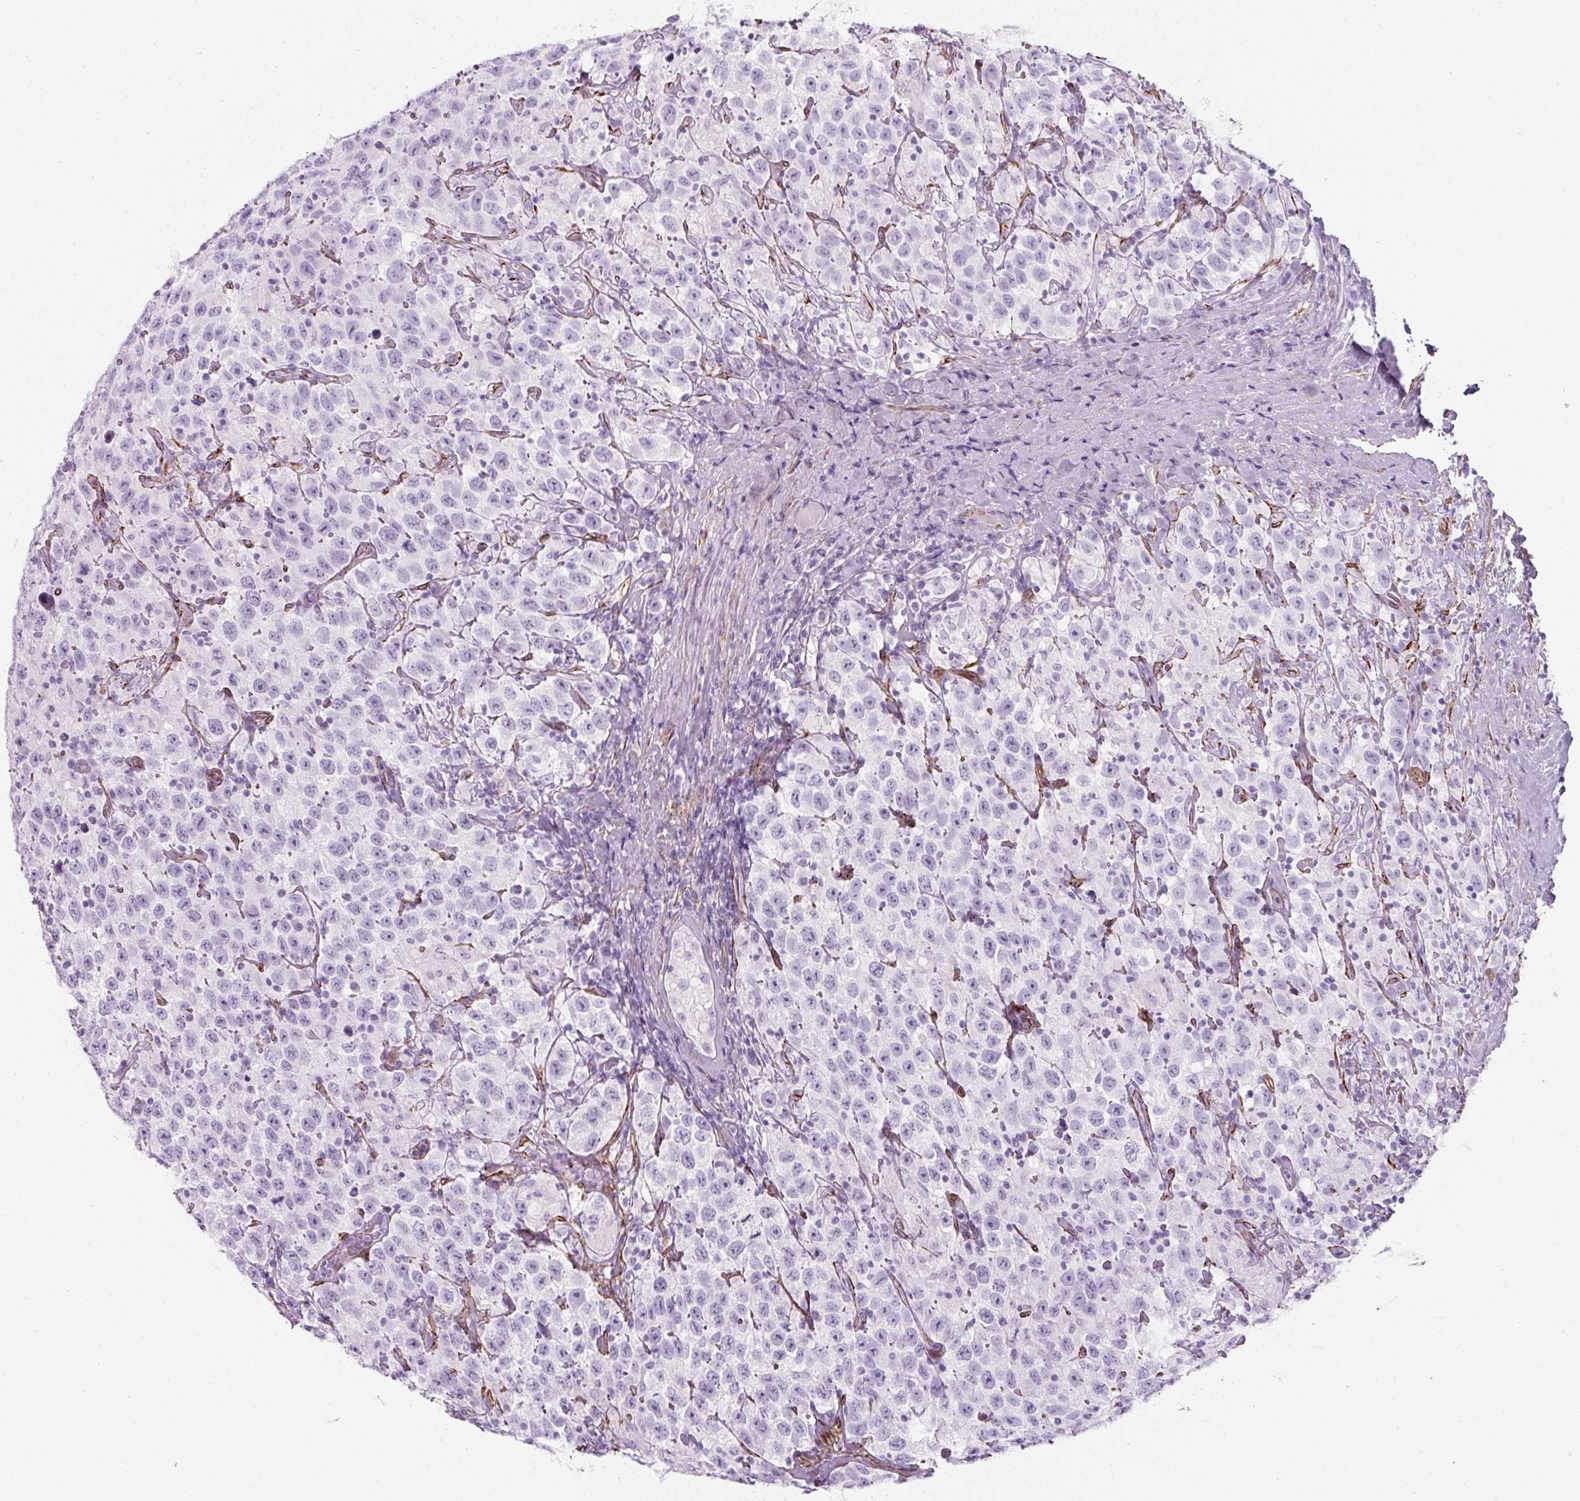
{"staining": {"intensity": "negative", "quantity": "none", "location": "none"}, "tissue": "testis cancer", "cell_type": "Tumor cells", "image_type": "cancer", "snomed": [{"axis": "morphology", "description": "Seminoma, NOS"}, {"axis": "topography", "description": "Testis"}], "caption": "High power microscopy micrograph of an immunohistochemistry (IHC) histopathology image of testis cancer (seminoma), revealing no significant expression in tumor cells. Nuclei are stained in blue.", "gene": "CAVIN3", "patient": {"sex": "male", "age": 41}}